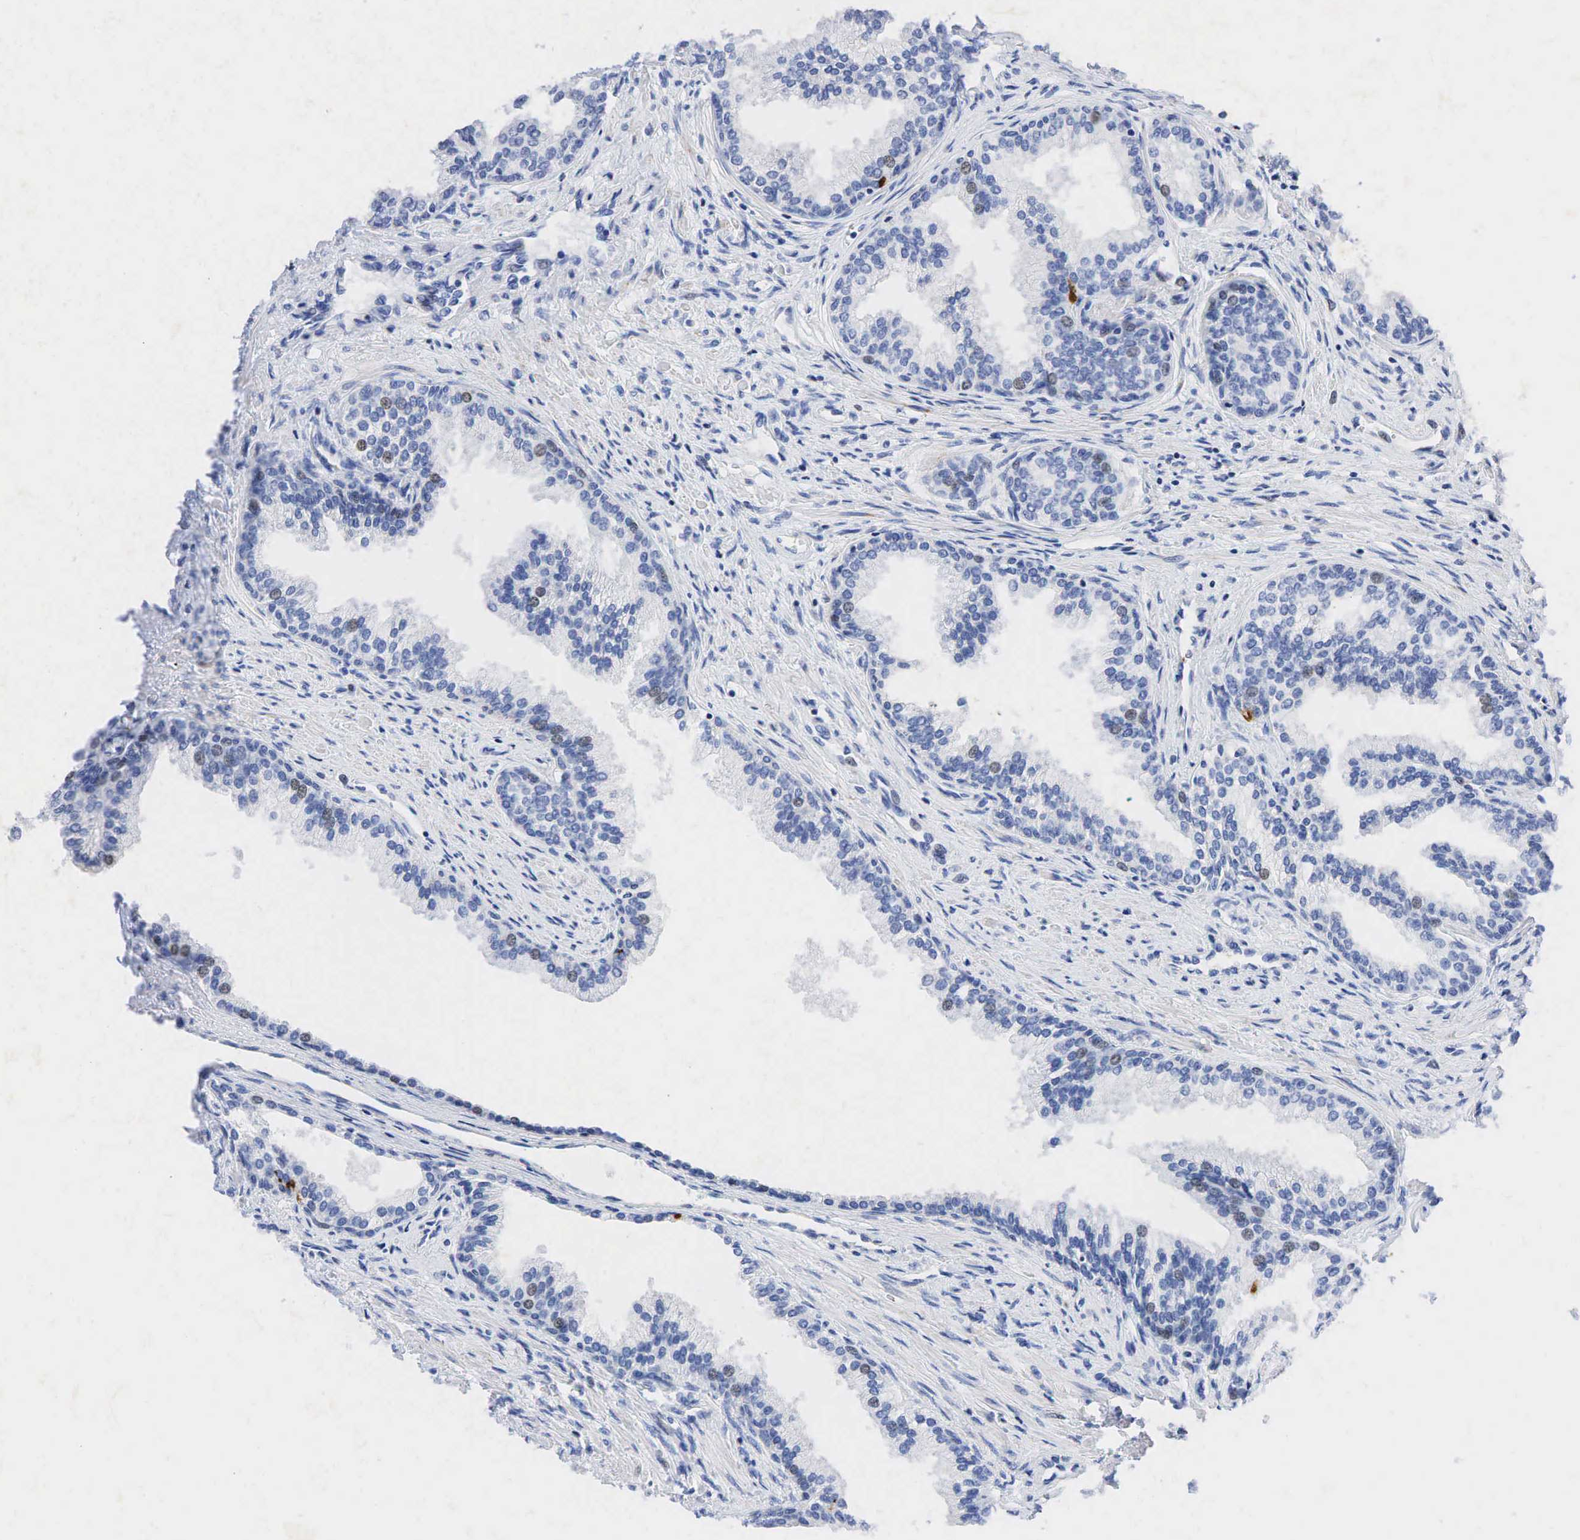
{"staining": {"intensity": "weak", "quantity": "<25%", "location": "nuclear"}, "tissue": "prostate", "cell_type": "Glandular cells", "image_type": "normal", "snomed": [{"axis": "morphology", "description": "Normal tissue, NOS"}, {"axis": "topography", "description": "Prostate"}], "caption": "An immunohistochemistry (IHC) image of normal prostate is shown. There is no staining in glandular cells of prostate.", "gene": "SYP", "patient": {"sex": "male", "age": 68}}